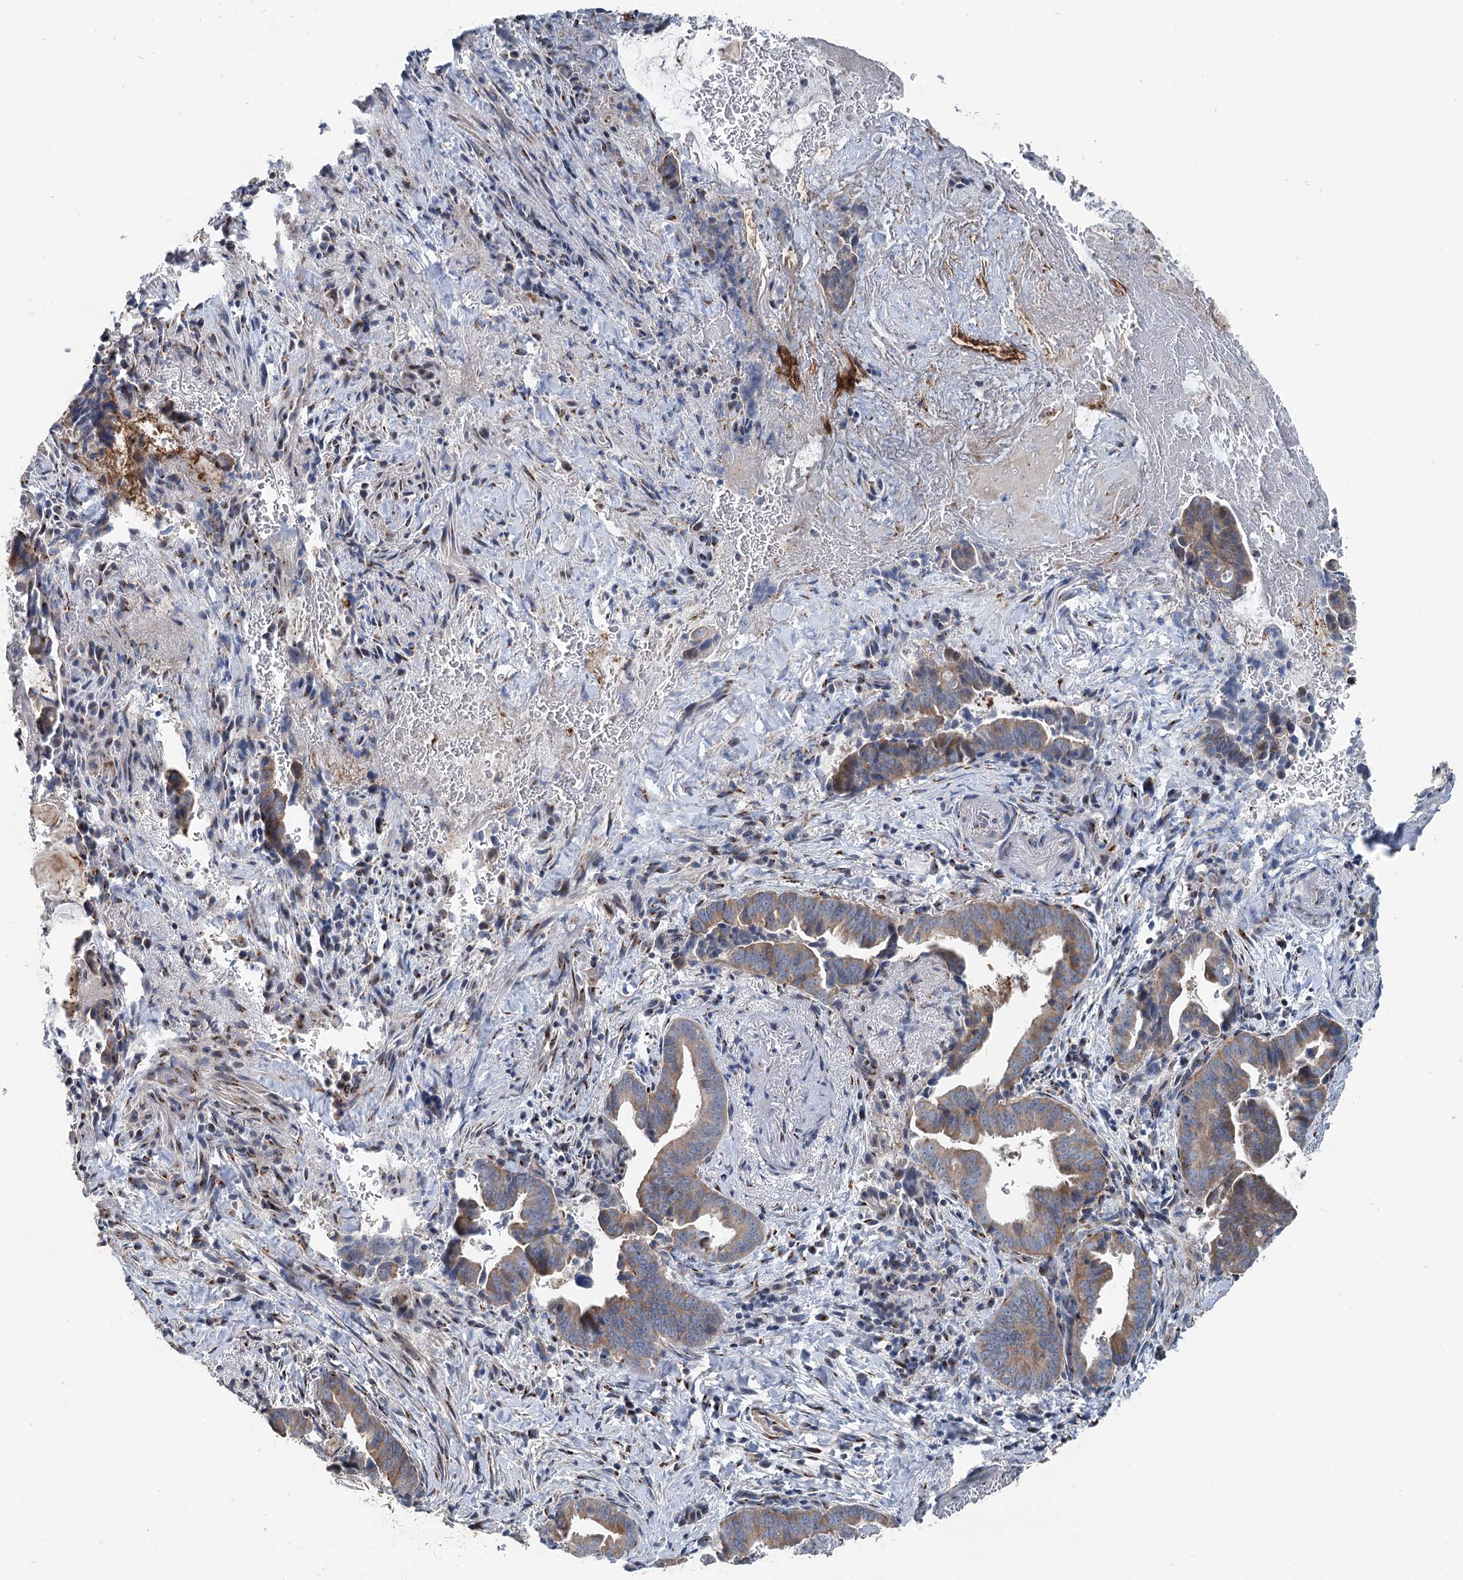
{"staining": {"intensity": "weak", "quantity": ">75%", "location": "cytoplasmic/membranous"}, "tissue": "pancreatic cancer", "cell_type": "Tumor cells", "image_type": "cancer", "snomed": [{"axis": "morphology", "description": "Adenocarcinoma, NOS"}, {"axis": "topography", "description": "Pancreas"}], "caption": "Tumor cells reveal low levels of weak cytoplasmic/membranous expression in about >75% of cells in human pancreatic cancer.", "gene": "ITIH5", "patient": {"sex": "female", "age": 63}}